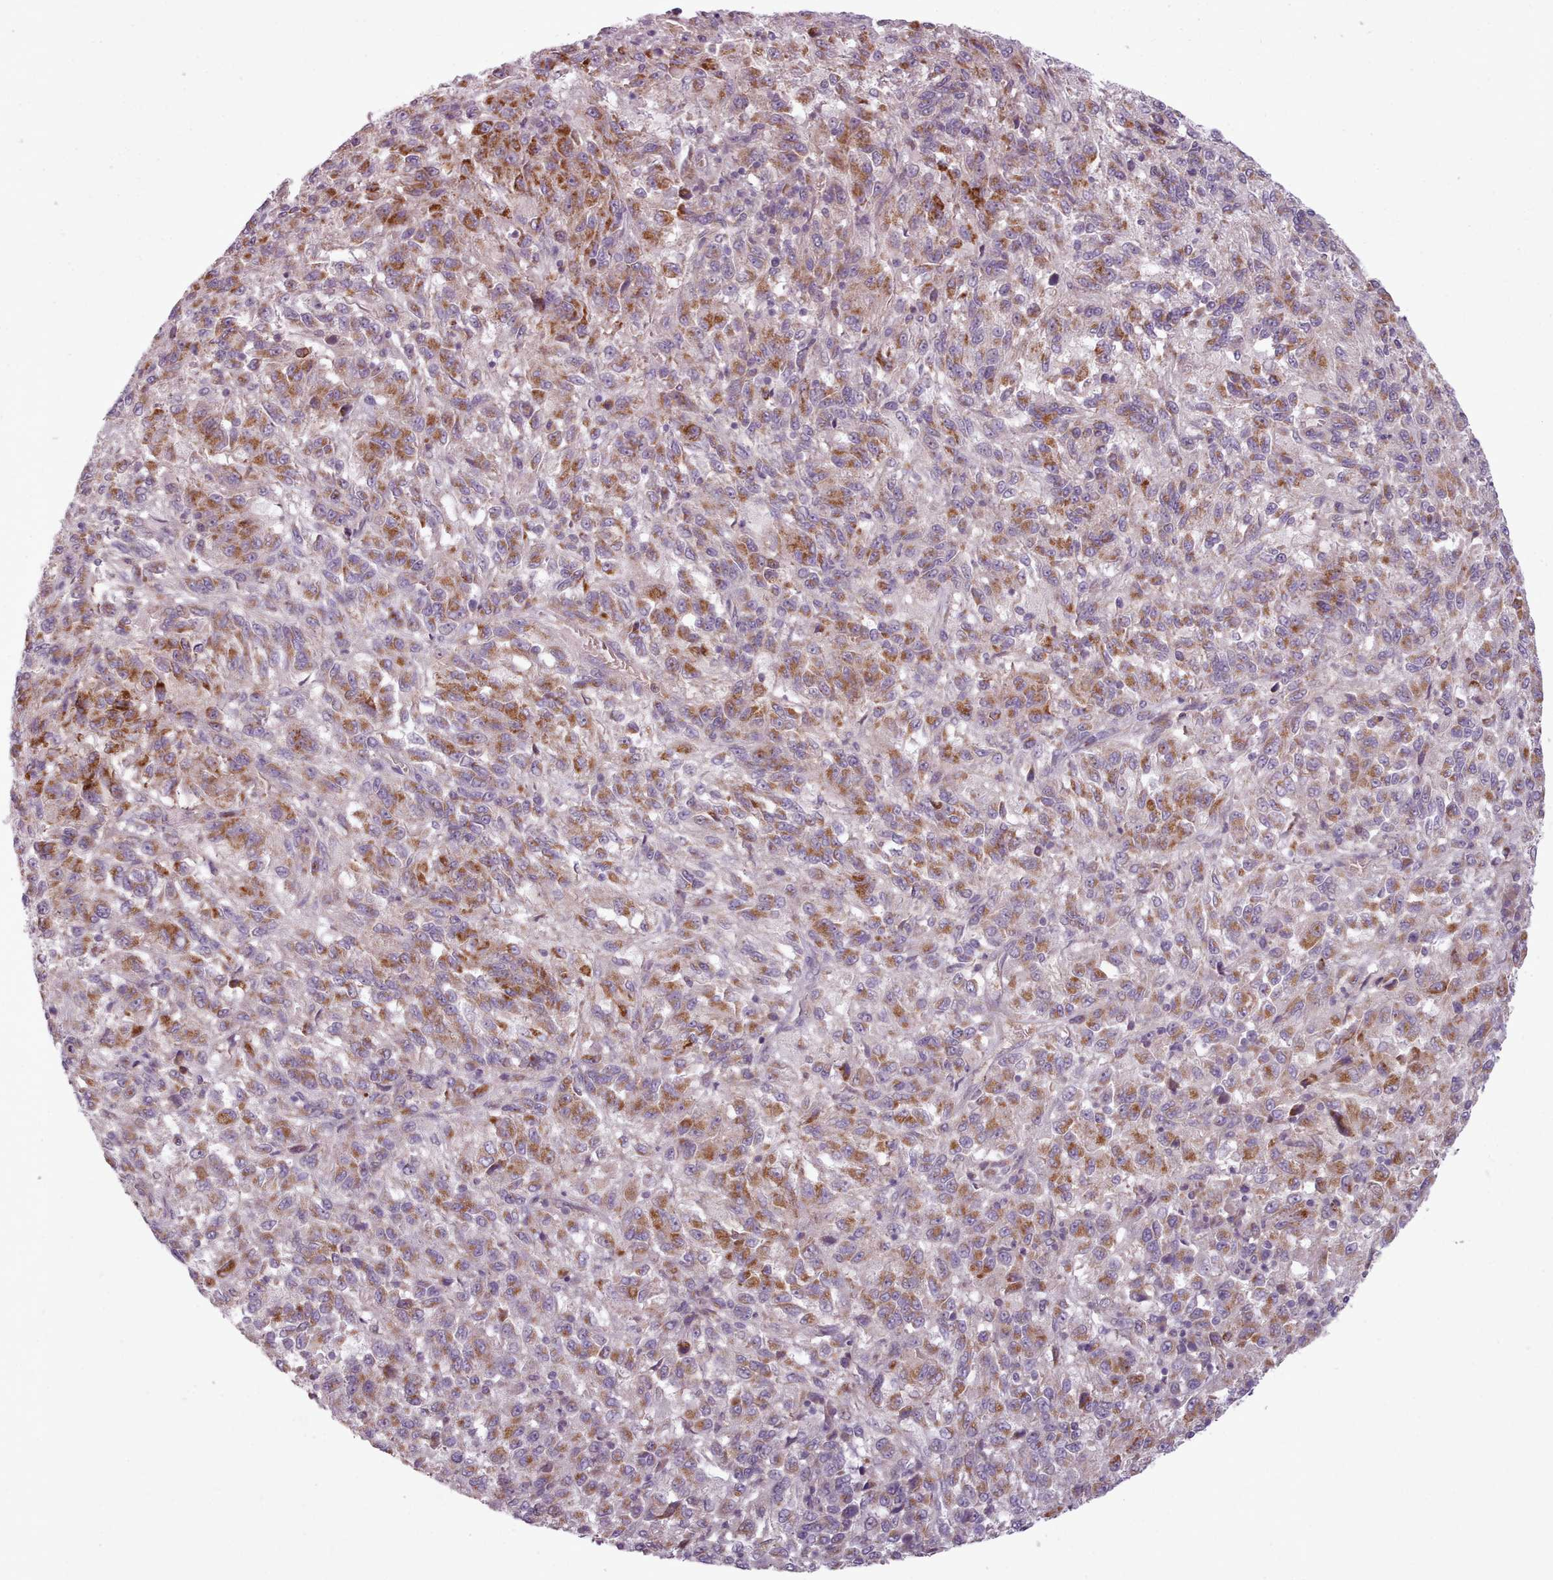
{"staining": {"intensity": "moderate", "quantity": ">75%", "location": "cytoplasmic/membranous"}, "tissue": "melanoma", "cell_type": "Tumor cells", "image_type": "cancer", "snomed": [{"axis": "morphology", "description": "Malignant melanoma, Metastatic site"}, {"axis": "topography", "description": "Lung"}], "caption": "Immunohistochemistry (IHC) image of malignant melanoma (metastatic site) stained for a protein (brown), which exhibits medium levels of moderate cytoplasmic/membranous expression in about >75% of tumor cells.", "gene": "LAPTM5", "patient": {"sex": "male", "age": 64}}